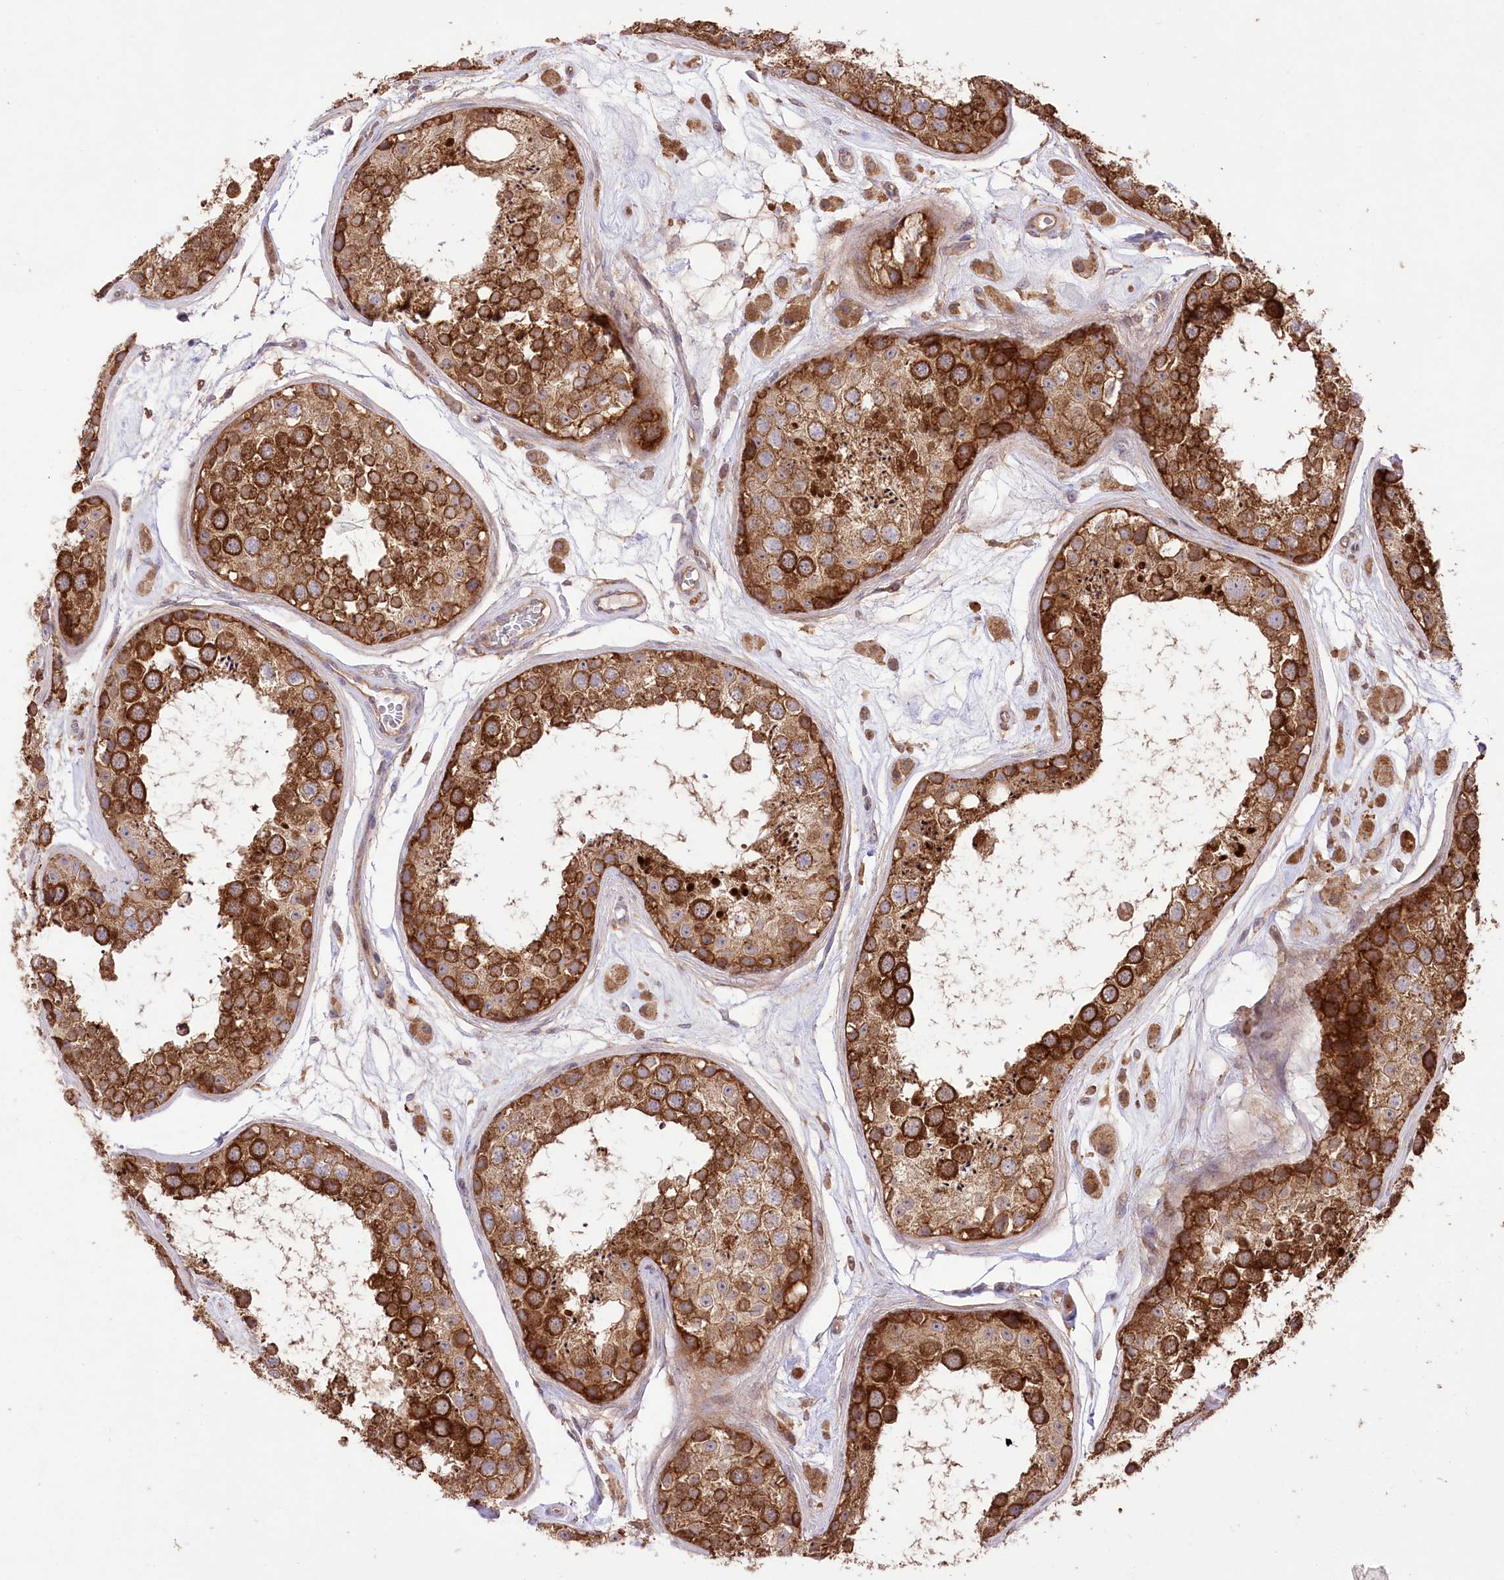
{"staining": {"intensity": "strong", "quantity": ">75%", "location": "cytoplasmic/membranous"}, "tissue": "testis", "cell_type": "Cells in seminiferous ducts", "image_type": "normal", "snomed": [{"axis": "morphology", "description": "Normal tissue, NOS"}, {"axis": "topography", "description": "Testis"}], "caption": "Immunohistochemistry (IHC) histopathology image of benign testis stained for a protein (brown), which displays high levels of strong cytoplasmic/membranous expression in approximately >75% of cells in seminiferous ducts.", "gene": "XYLB", "patient": {"sex": "male", "age": 25}}